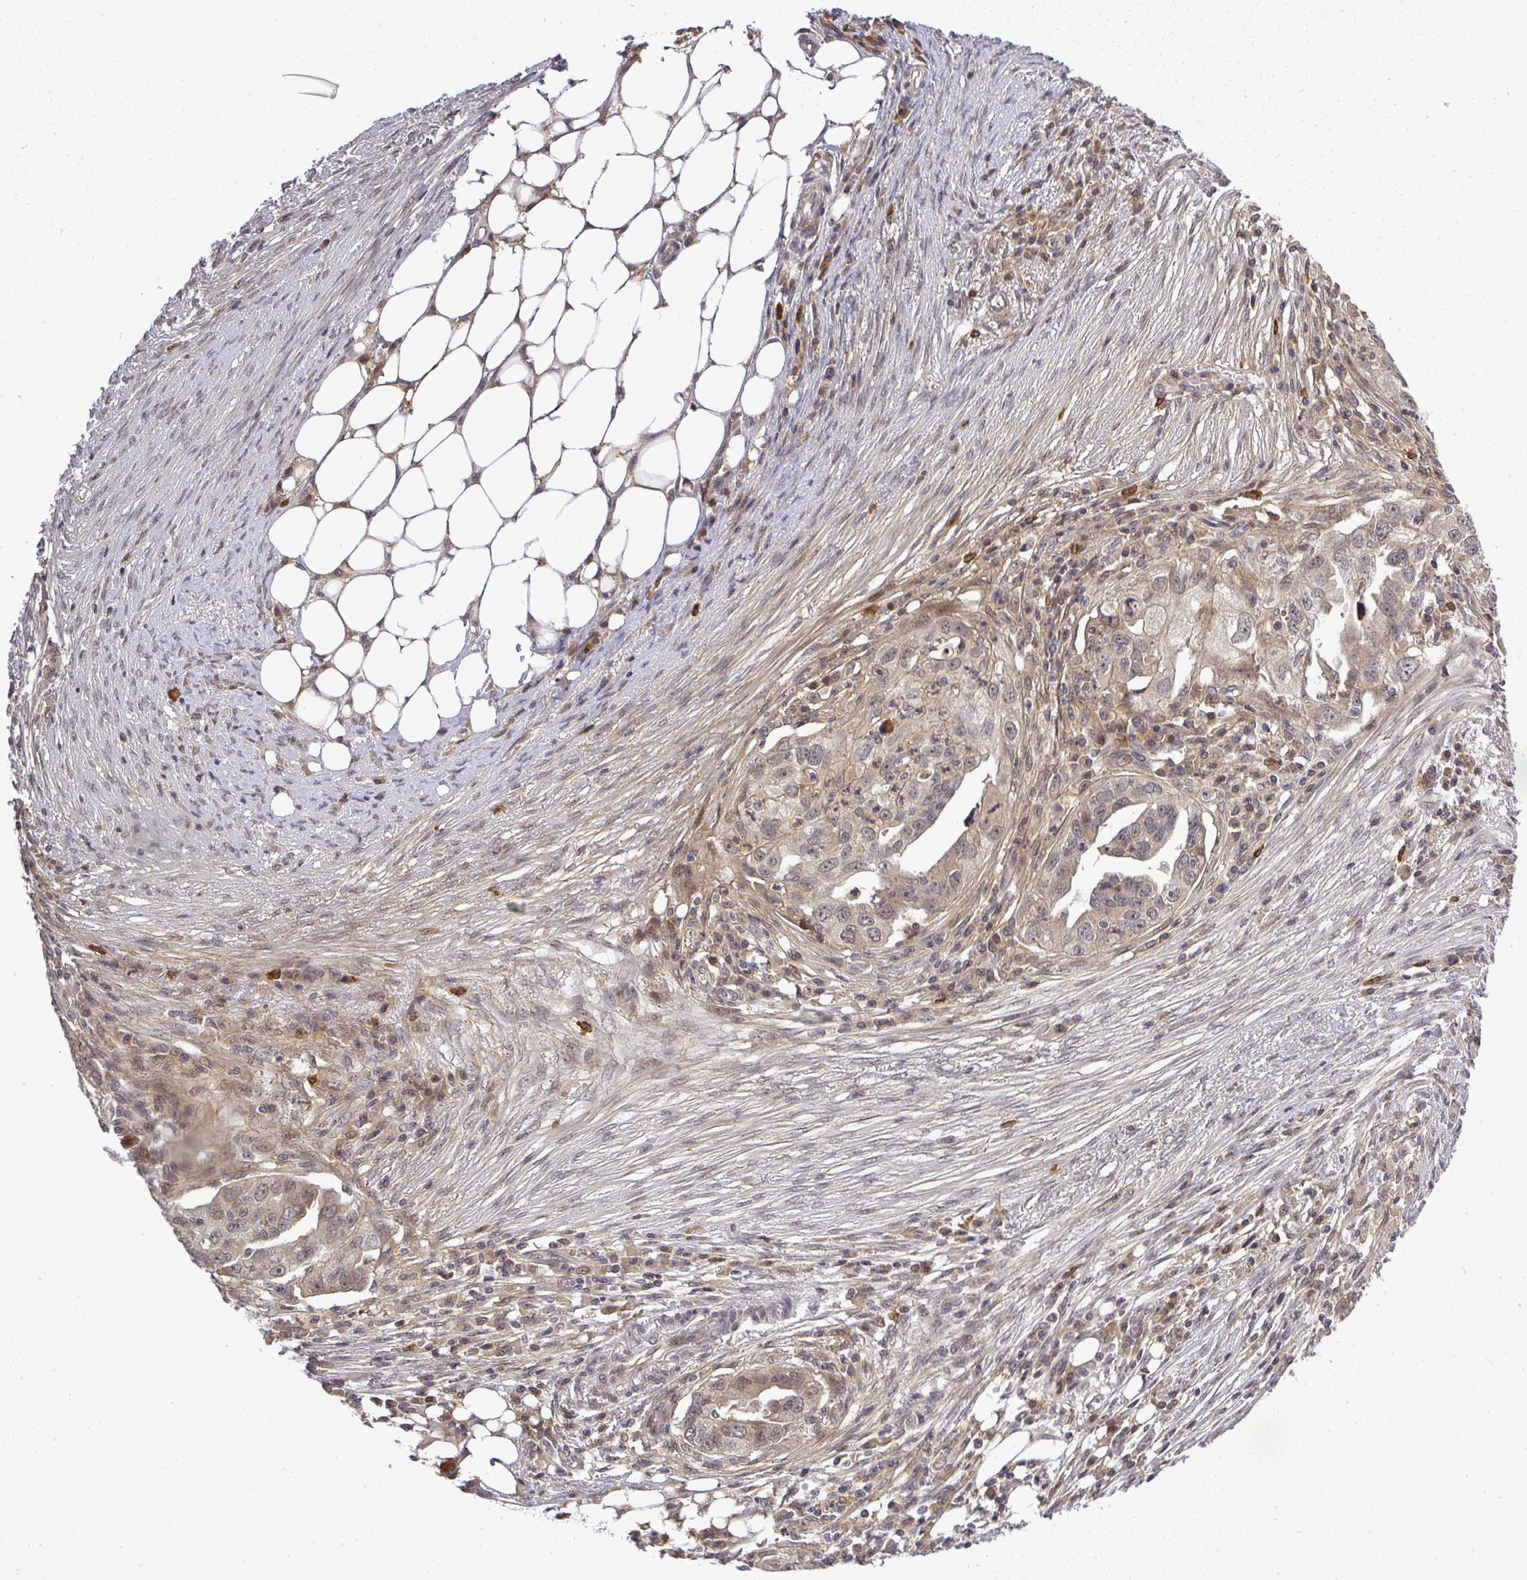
{"staining": {"intensity": "weak", "quantity": "<25%", "location": "cytoplasmic/membranous,nuclear"}, "tissue": "ovarian cancer", "cell_type": "Tumor cells", "image_type": "cancer", "snomed": [{"axis": "morphology", "description": "Carcinoma, endometroid"}, {"axis": "morphology", "description": "Cystadenocarcinoma, serous, NOS"}, {"axis": "topography", "description": "Ovary"}], "caption": "Human endometroid carcinoma (ovarian) stained for a protein using immunohistochemistry demonstrates no expression in tumor cells.", "gene": "FAM153A", "patient": {"sex": "female", "age": 45}}